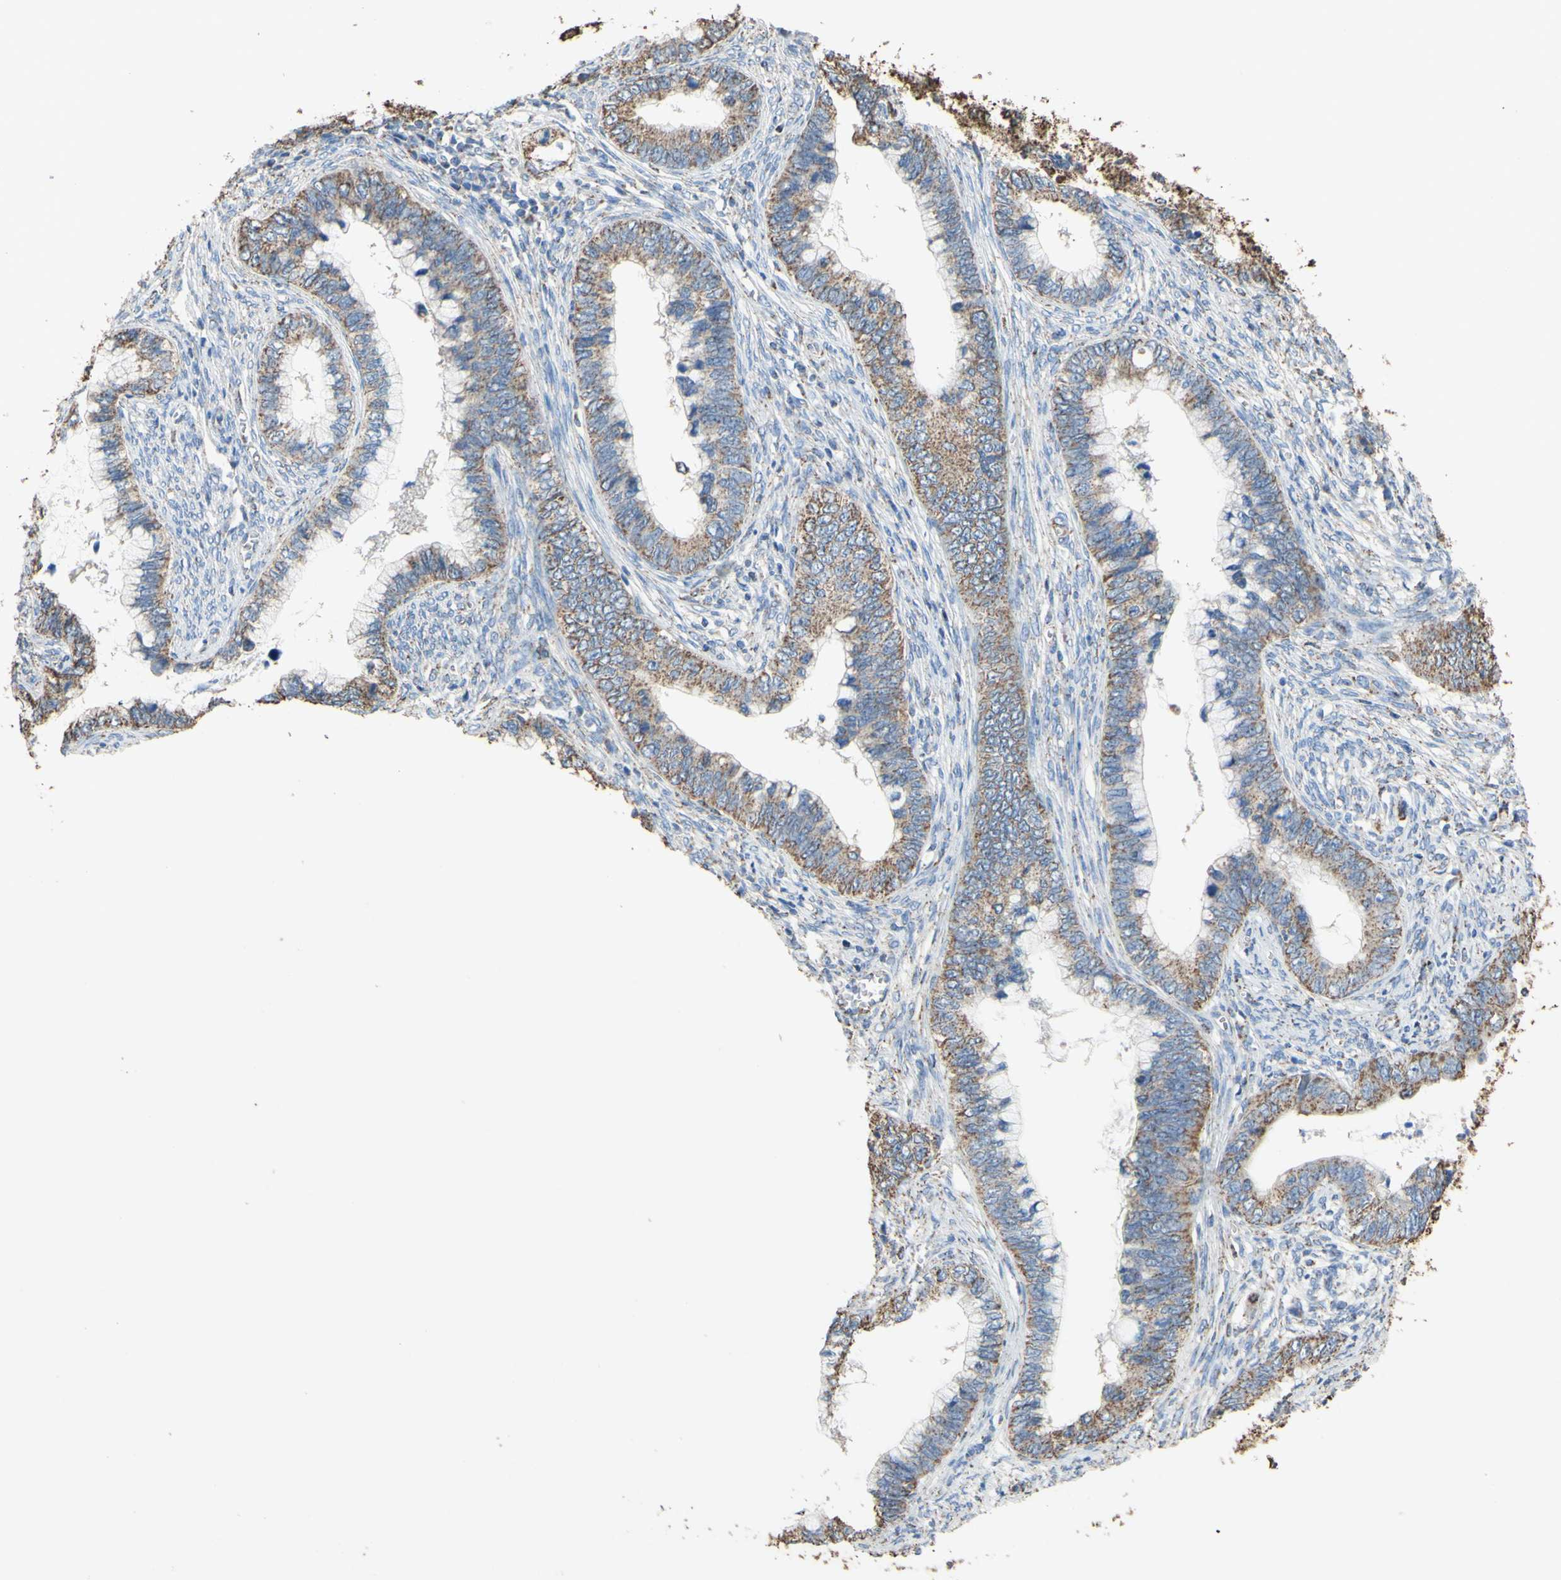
{"staining": {"intensity": "weak", "quantity": ">75%", "location": "cytoplasmic/membranous"}, "tissue": "cervical cancer", "cell_type": "Tumor cells", "image_type": "cancer", "snomed": [{"axis": "morphology", "description": "Adenocarcinoma, NOS"}, {"axis": "topography", "description": "Cervix"}], "caption": "The micrograph exhibits staining of adenocarcinoma (cervical), revealing weak cytoplasmic/membranous protein staining (brown color) within tumor cells.", "gene": "CMKLR2", "patient": {"sex": "female", "age": 44}}